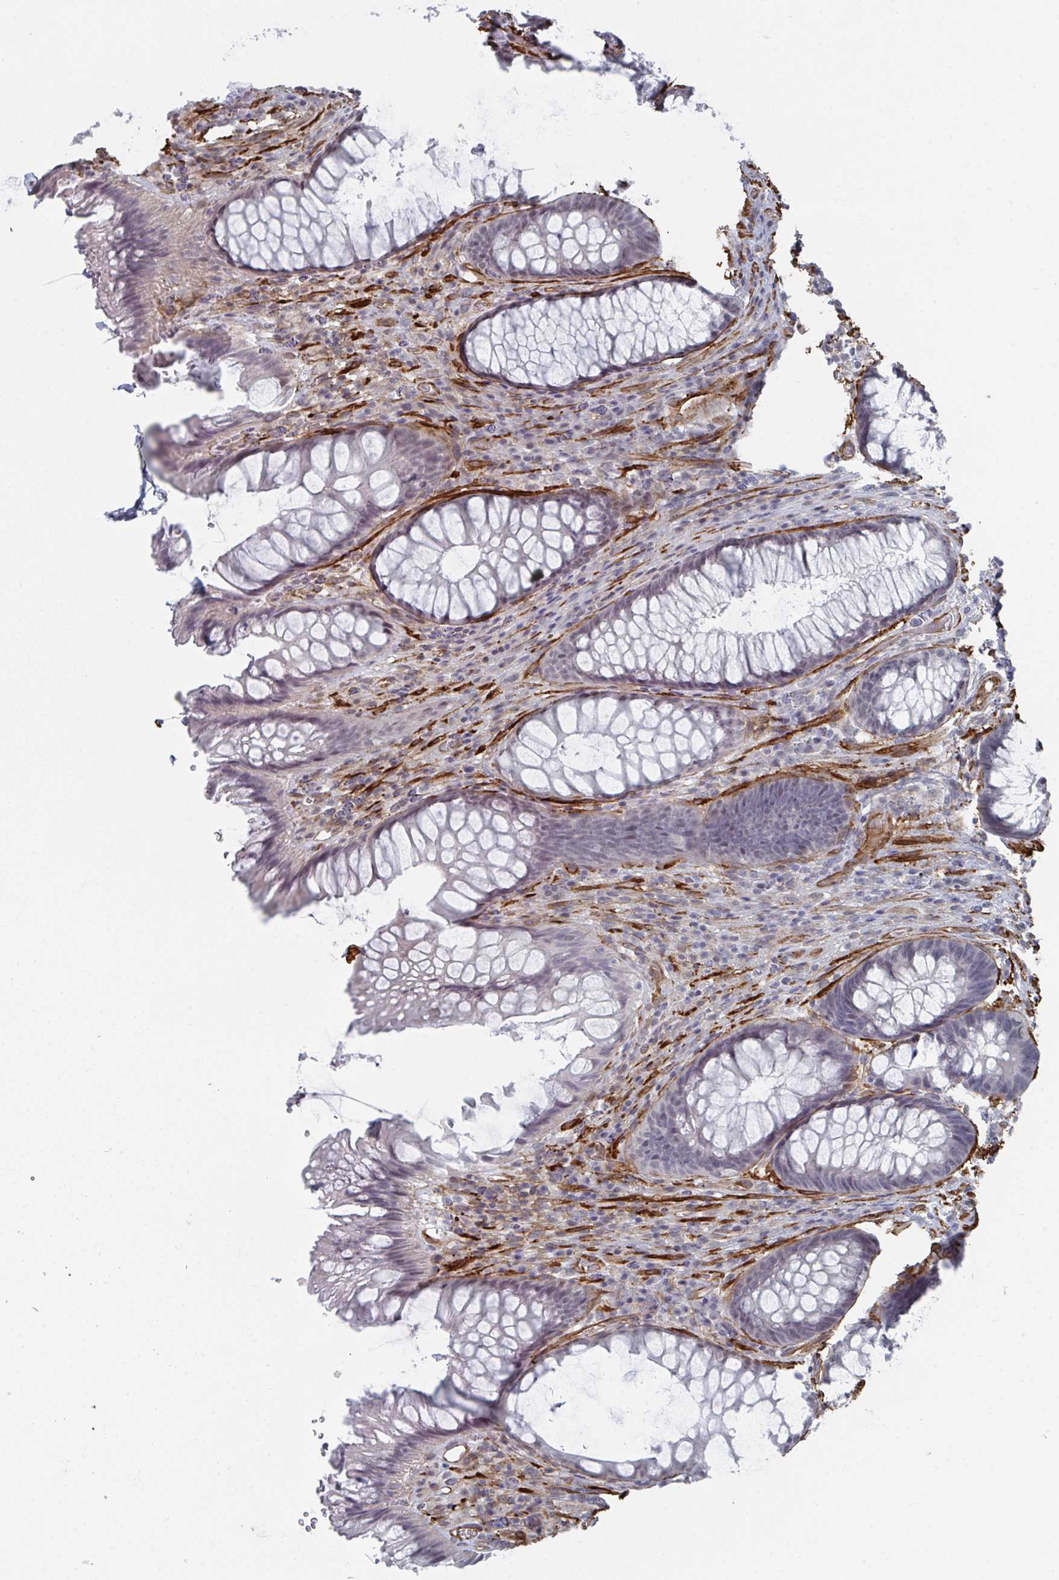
{"staining": {"intensity": "negative", "quantity": "none", "location": "none"}, "tissue": "rectum", "cell_type": "Glandular cells", "image_type": "normal", "snomed": [{"axis": "morphology", "description": "Normal tissue, NOS"}, {"axis": "topography", "description": "Rectum"}], "caption": "IHC image of normal human rectum stained for a protein (brown), which shows no expression in glandular cells. (Stains: DAB immunohistochemistry with hematoxylin counter stain, Microscopy: brightfield microscopy at high magnification).", "gene": "NEURL4", "patient": {"sex": "male", "age": 53}}